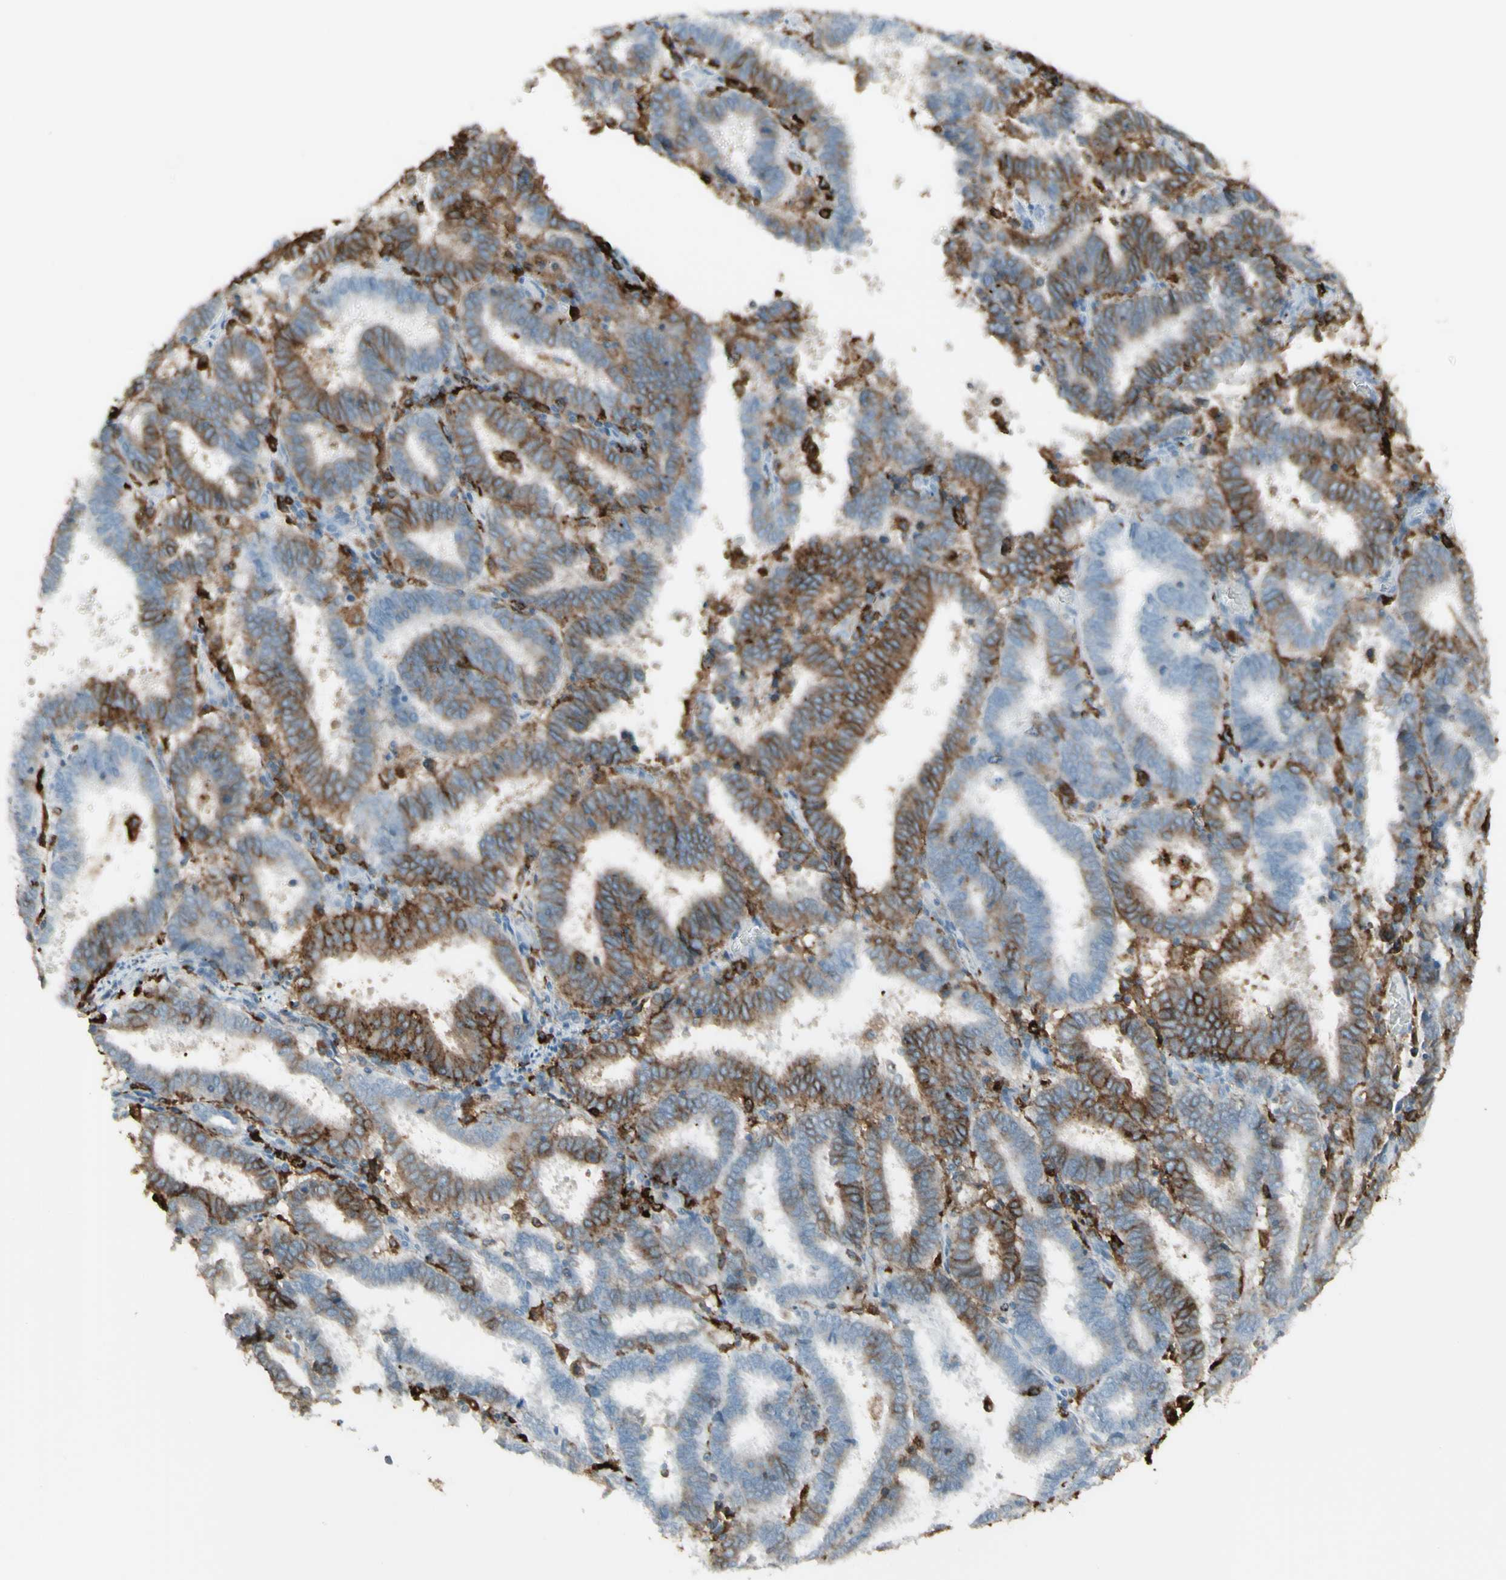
{"staining": {"intensity": "moderate", "quantity": "25%-75%", "location": "cytoplasmic/membranous"}, "tissue": "endometrial cancer", "cell_type": "Tumor cells", "image_type": "cancer", "snomed": [{"axis": "morphology", "description": "Adenocarcinoma, NOS"}, {"axis": "topography", "description": "Uterus"}], "caption": "Tumor cells reveal medium levels of moderate cytoplasmic/membranous staining in approximately 25%-75% of cells in human endometrial cancer.", "gene": "HLA-DPB1", "patient": {"sex": "female", "age": 83}}